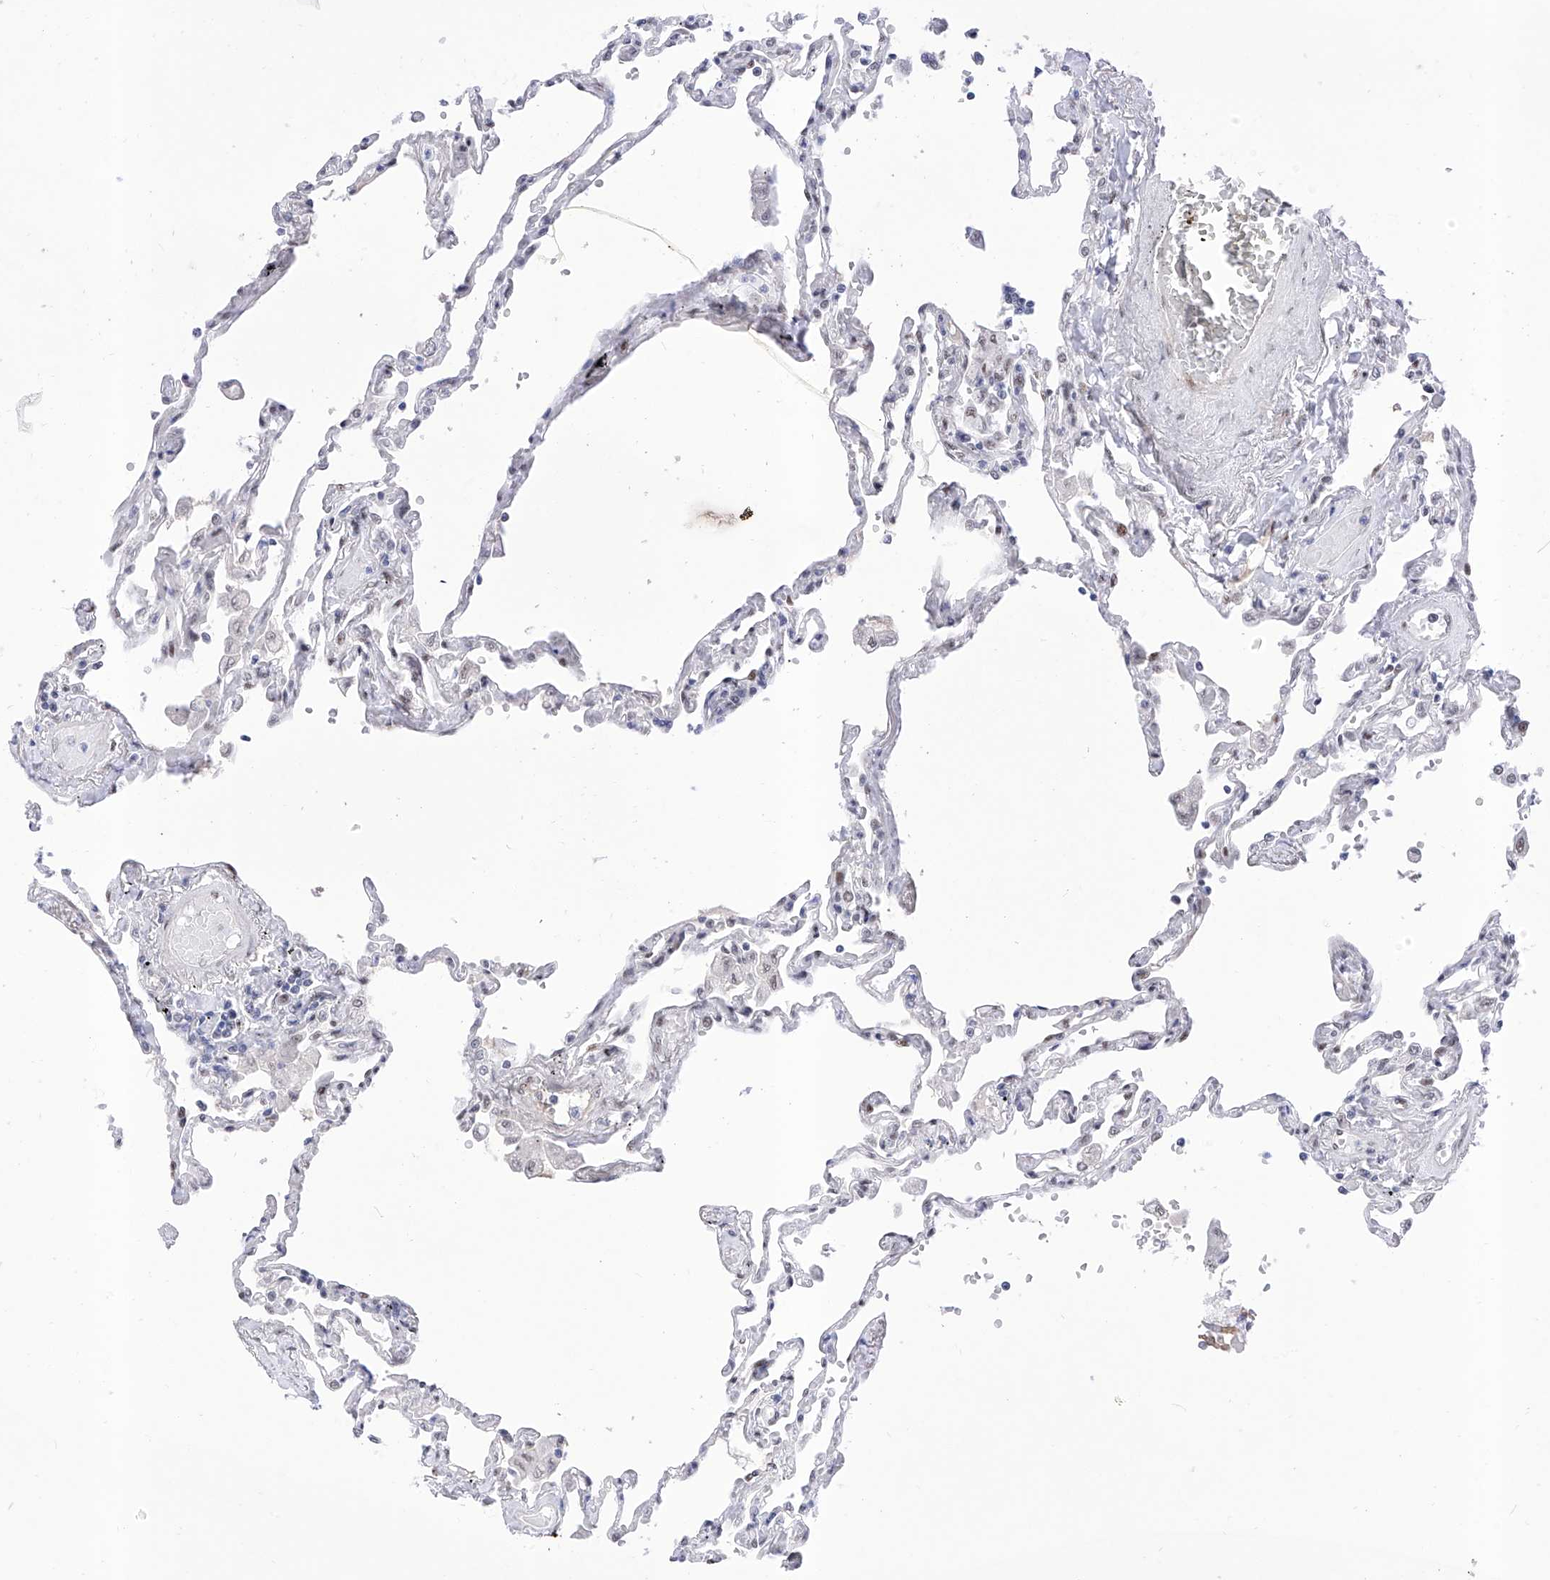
{"staining": {"intensity": "weak", "quantity": "<25%", "location": "nuclear"}, "tissue": "lung", "cell_type": "Alveolar cells", "image_type": "normal", "snomed": [{"axis": "morphology", "description": "Normal tissue, NOS"}, {"axis": "topography", "description": "Lung"}], "caption": "DAB (3,3'-diaminobenzidine) immunohistochemical staining of normal lung displays no significant staining in alveolar cells. (Stains: DAB (3,3'-diaminobenzidine) immunohistochemistry (IHC) with hematoxylin counter stain, Microscopy: brightfield microscopy at high magnification).", "gene": "ATN1", "patient": {"sex": "female", "age": 67}}